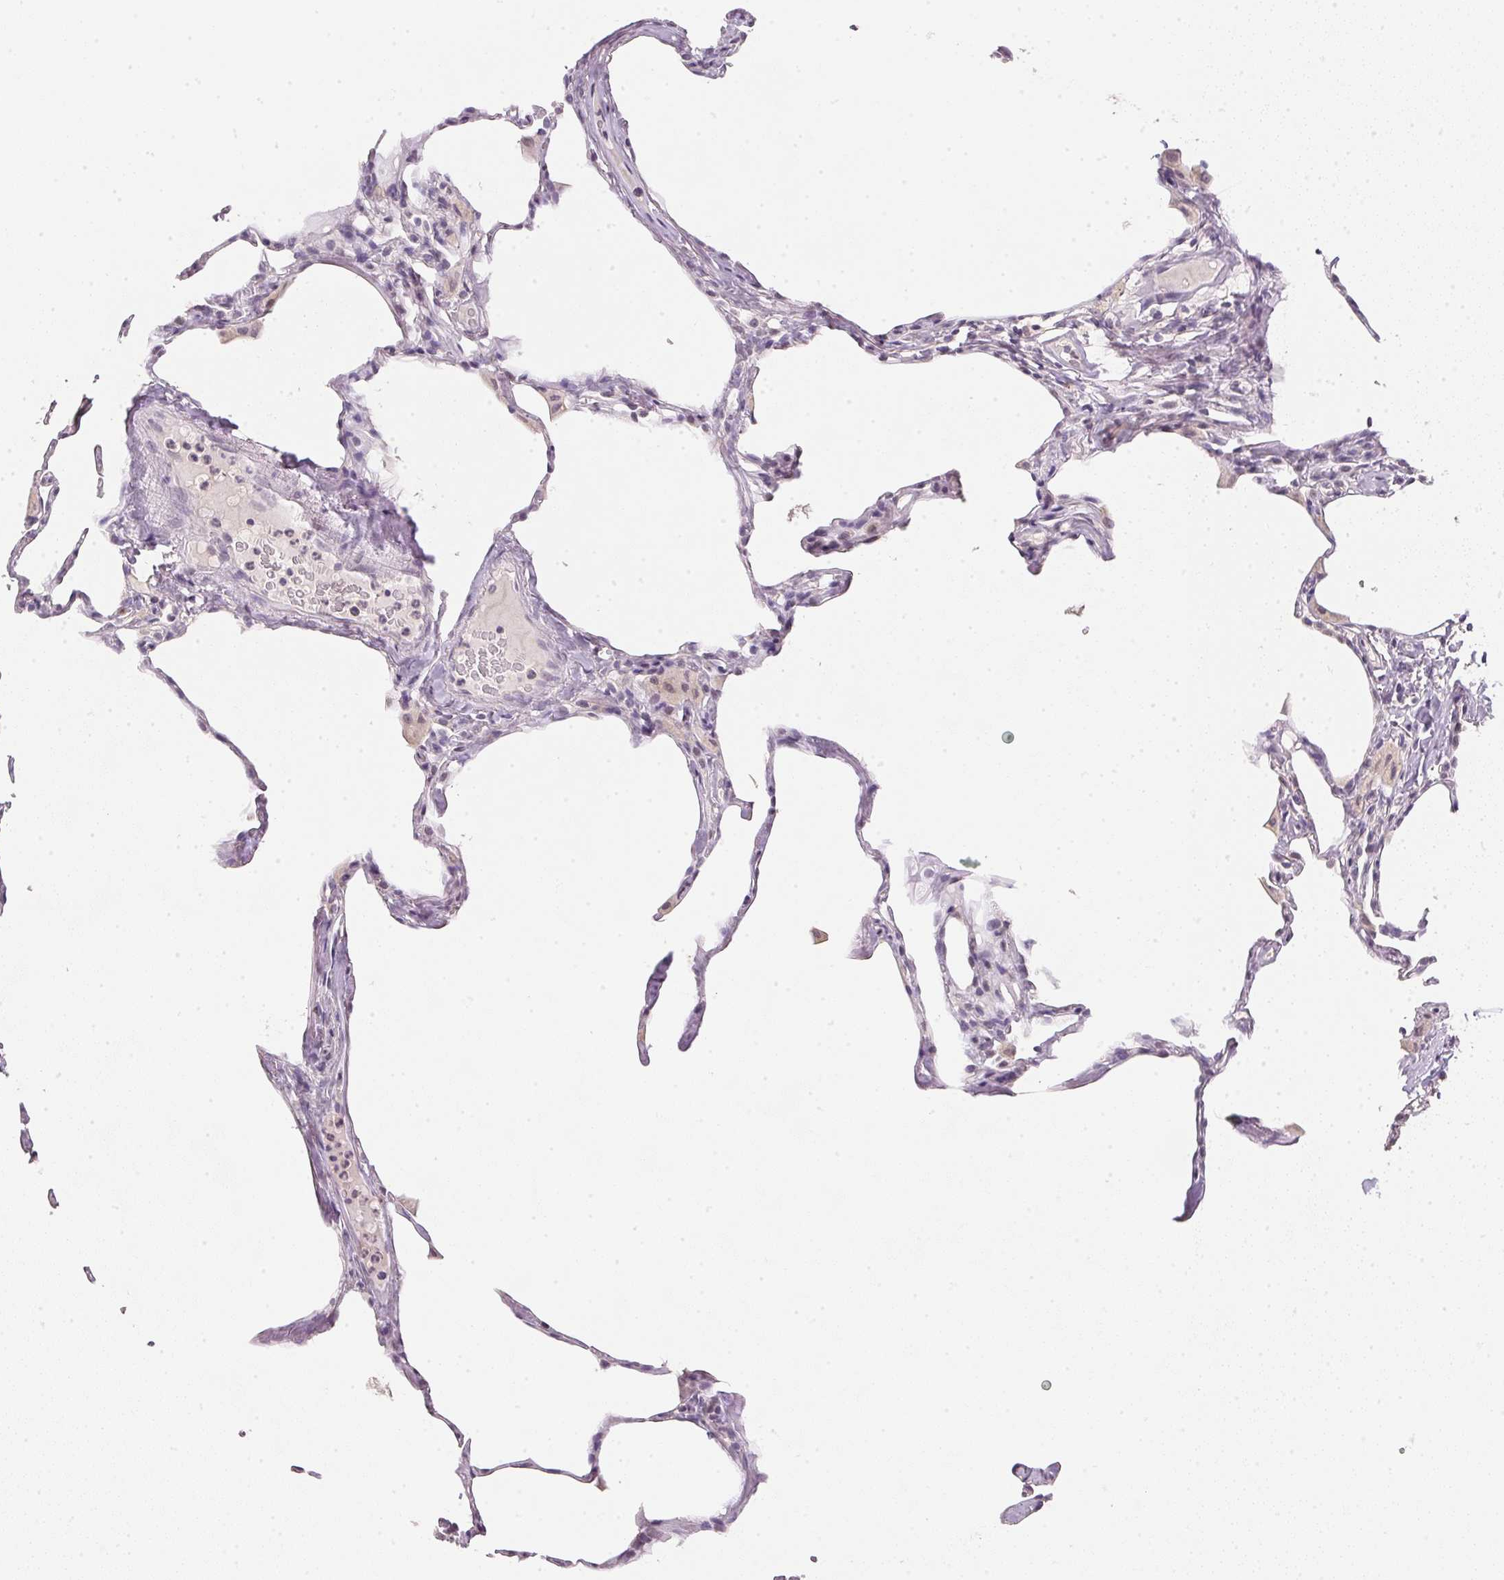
{"staining": {"intensity": "negative", "quantity": "none", "location": "none"}, "tissue": "lung", "cell_type": "Alveolar cells", "image_type": "normal", "snomed": [{"axis": "morphology", "description": "Normal tissue, NOS"}, {"axis": "topography", "description": "Lung"}], "caption": "Human lung stained for a protein using immunohistochemistry (IHC) shows no expression in alveolar cells.", "gene": "POLR3G", "patient": {"sex": "male", "age": 65}}